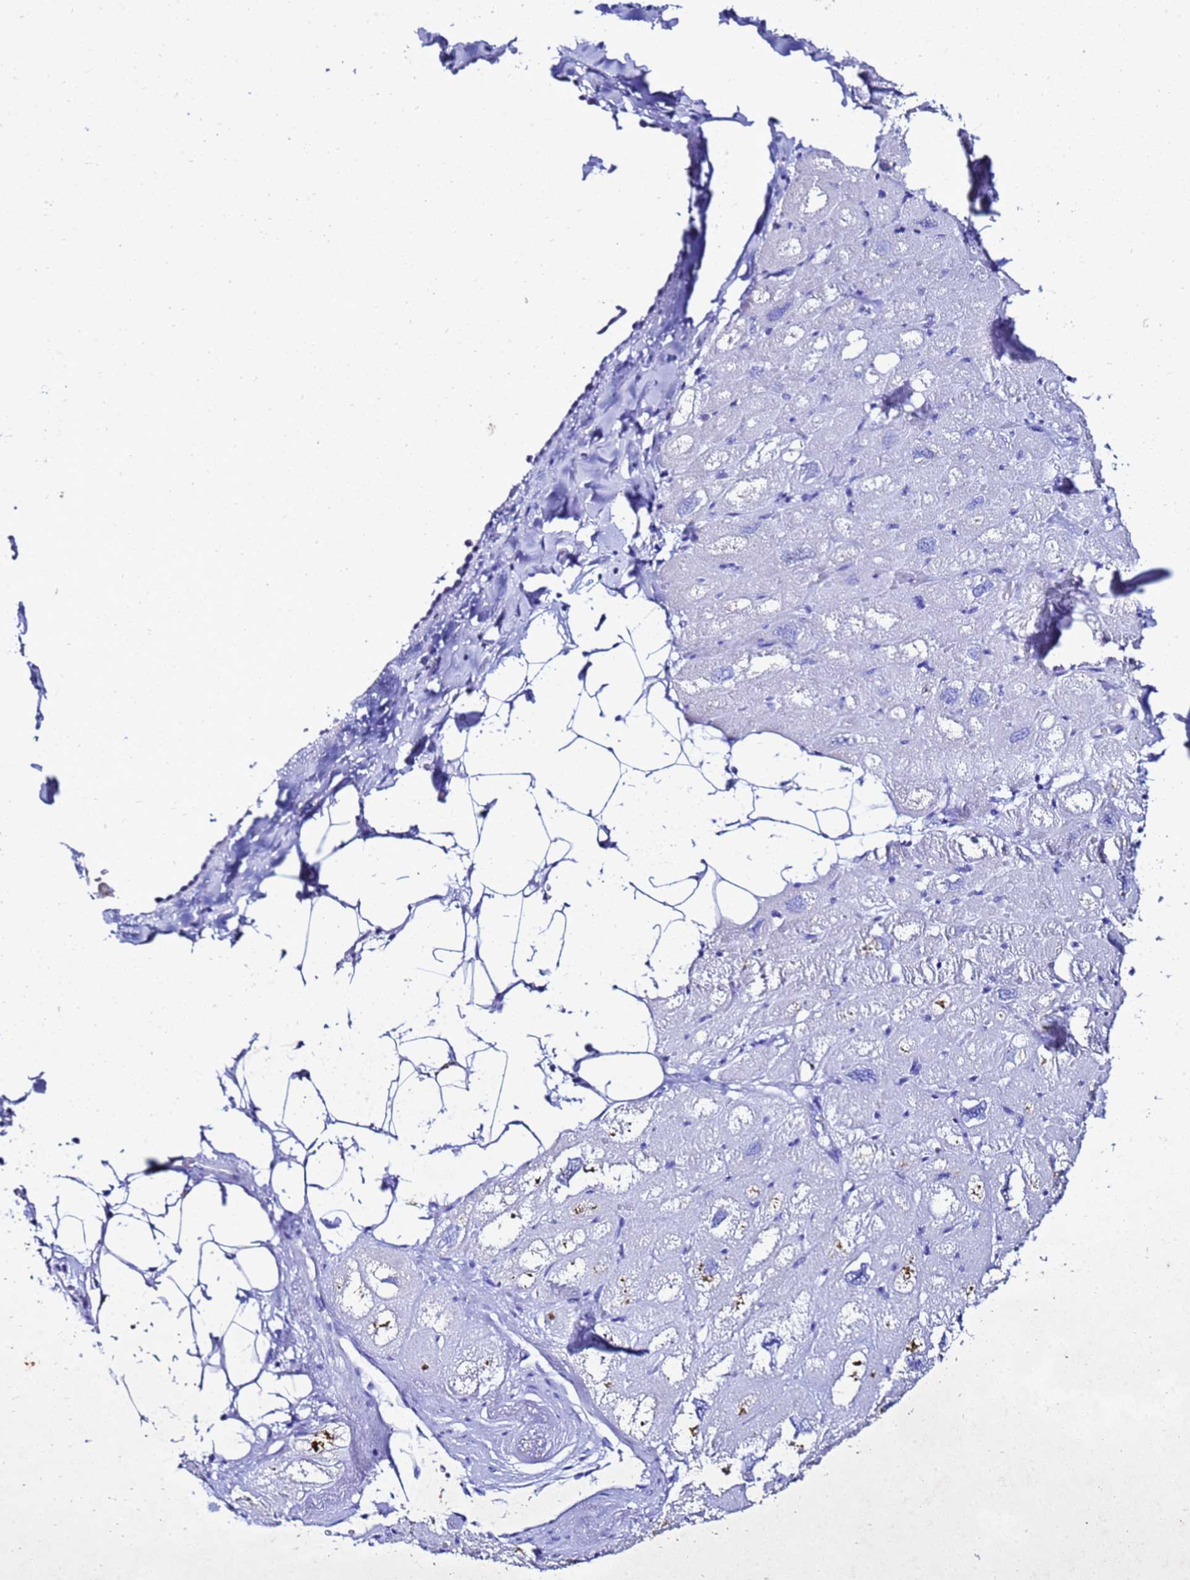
{"staining": {"intensity": "negative", "quantity": "none", "location": "none"}, "tissue": "heart muscle", "cell_type": "Cardiomyocytes", "image_type": "normal", "snomed": [{"axis": "morphology", "description": "Normal tissue, NOS"}, {"axis": "topography", "description": "Heart"}], "caption": "Immunohistochemistry photomicrograph of benign heart muscle: human heart muscle stained with DAB (3,3'-diaminobenzidine) shows no significant protein staining in cardiomyocytes. (Stains: DAB (3,3'-diaminobenzidine) immunohistochemistry with hematoxylin counter stain, Microscopy: brightfield microscopy at high magnification).", "gene": "LIPF", "patient": {"sex": "male", "age": 50}}